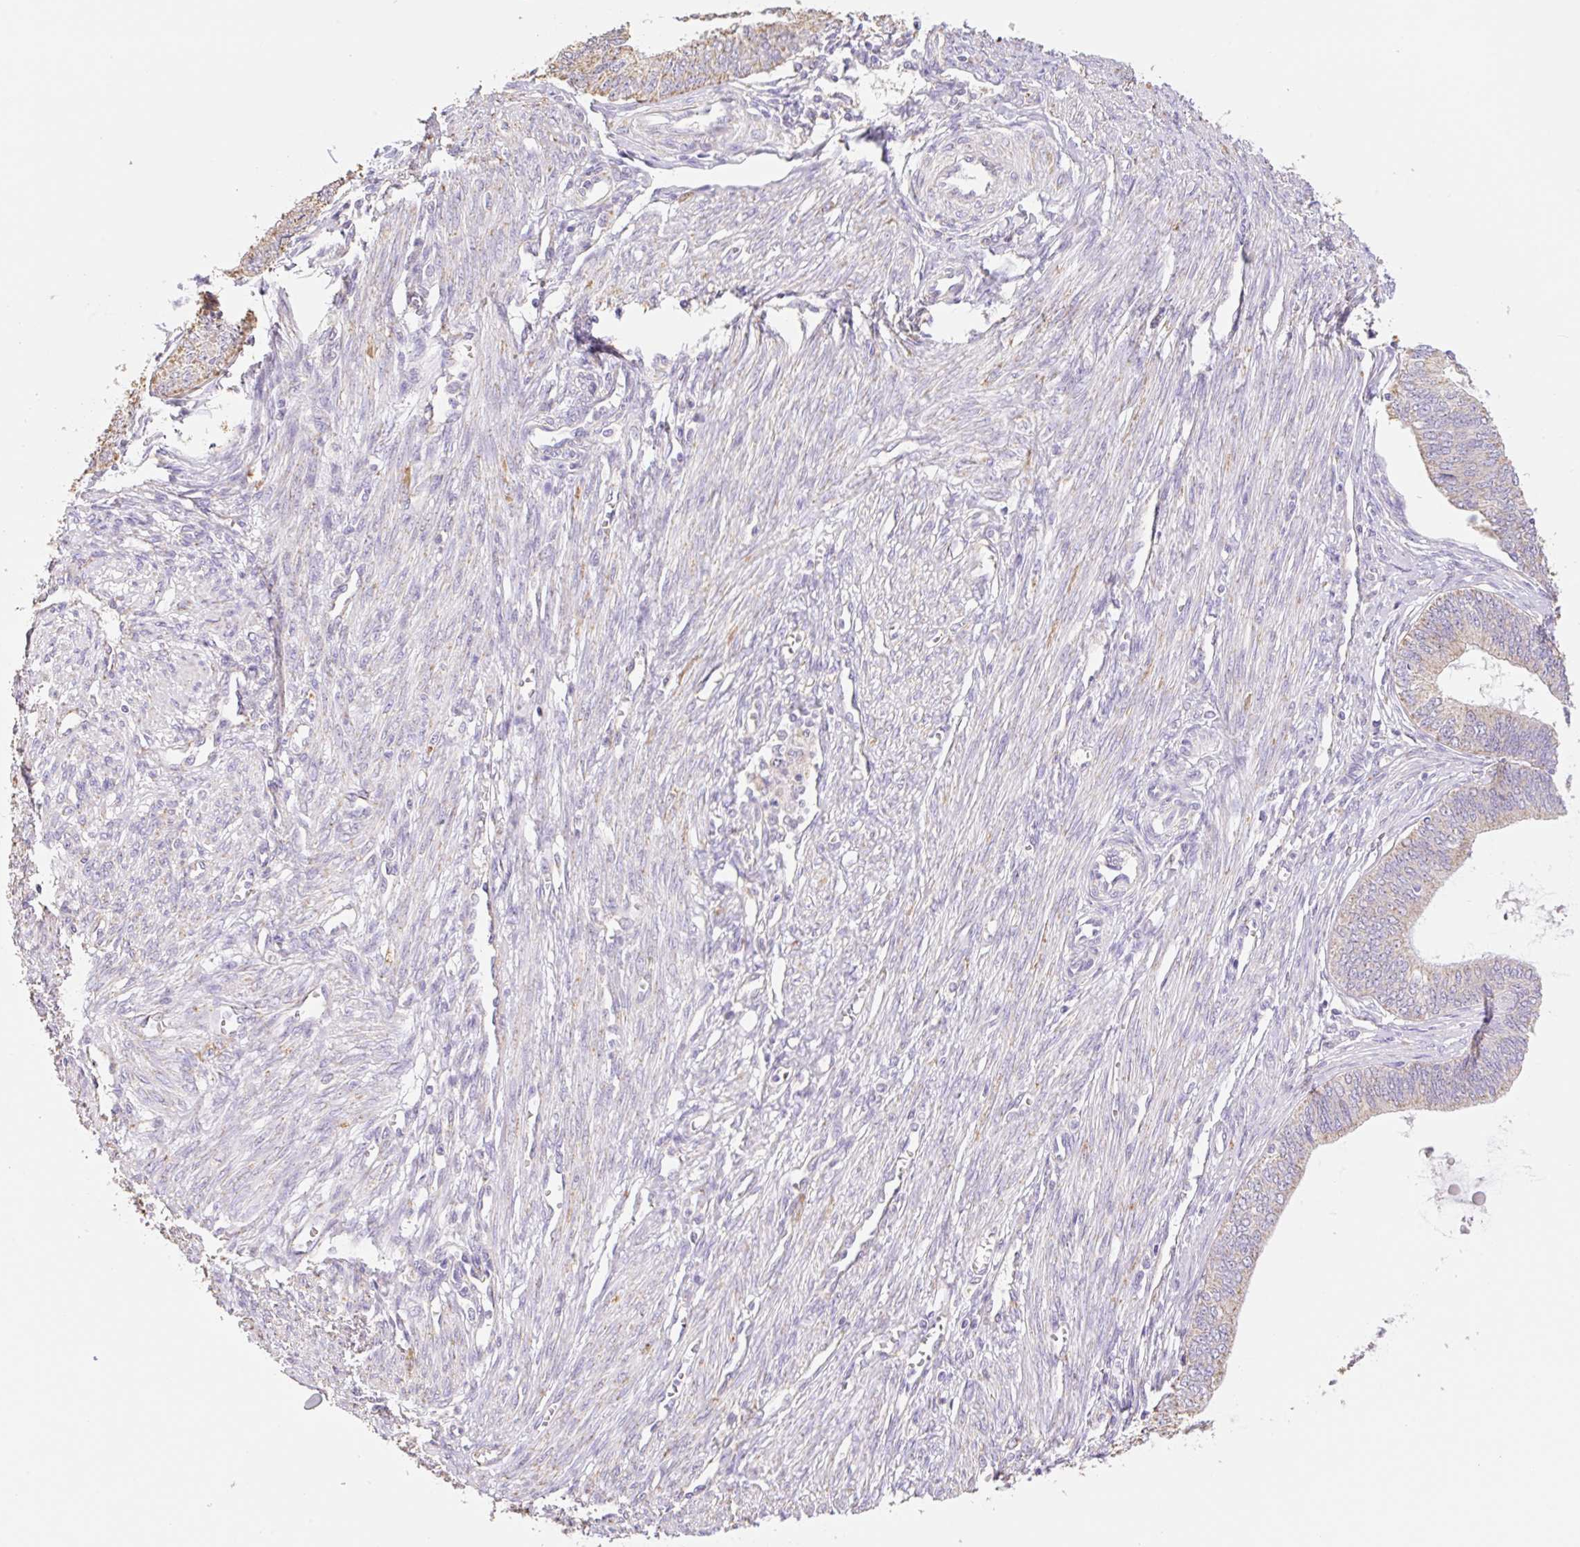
{"staining": {"intensity": "negative", "quantity": "none", "location": "none"}, "tissue": "endometrial cancer", "cell_type": "Tumor cells", "image_type": "cancer", "snomed": [{"axis": "morphology", "description": "Adenocarcinoma, NOS"}, {"axis": "topography", "description": "Endometrium"}], "caption": "Immunohistochemical staining of human adenocarcinoma (endometrial) exhibits no significant expression in tumor cells.", "gene": "COPZ2", "patient": {"sex": "female", "age": 68}}